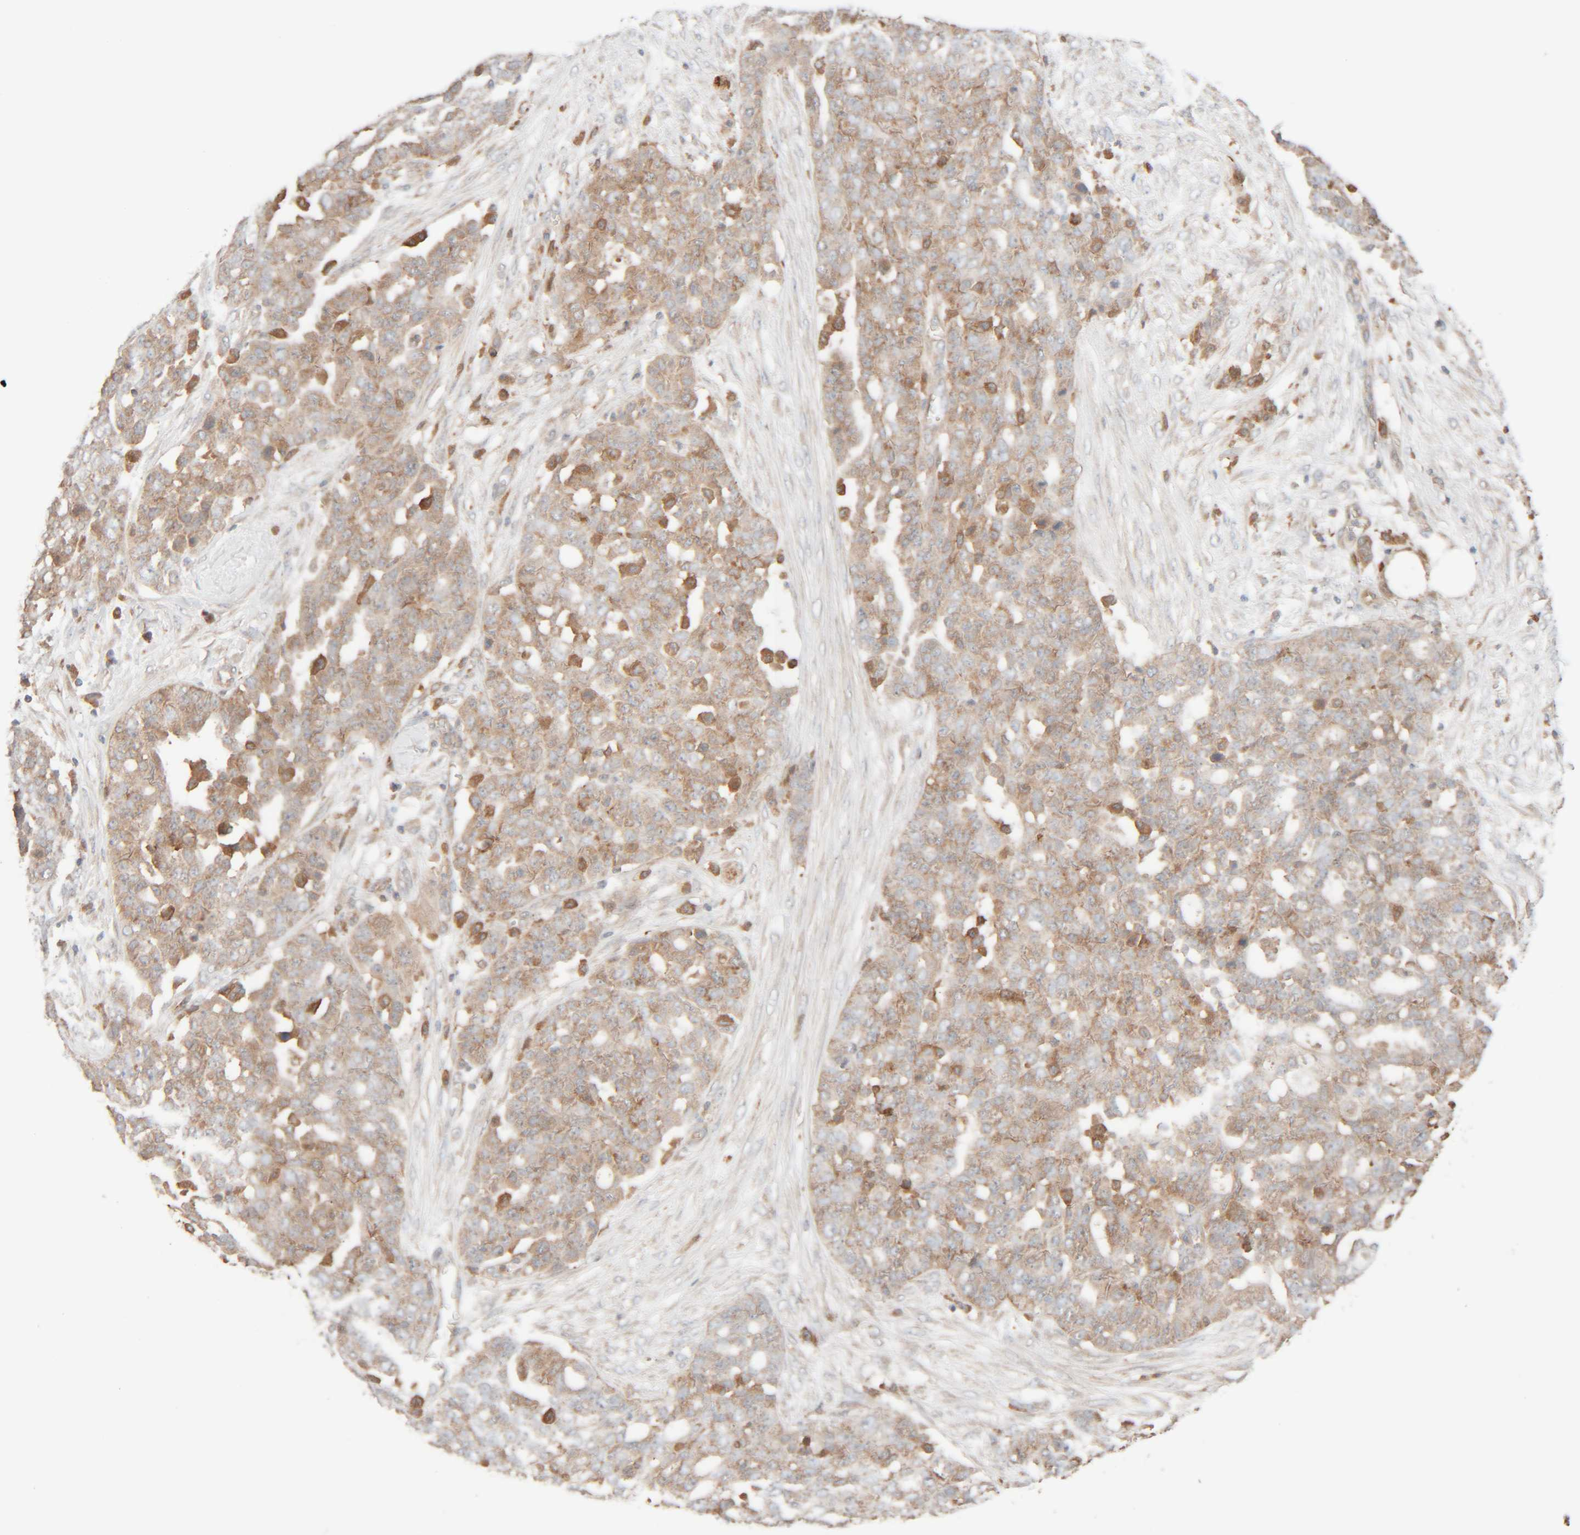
{"staining": {"intensity": "weak", "quantity": ">75%", "location": "cytoplasmic/membranous"}, "tissue": "ovarian cancer", "cell_type": "Tumor cells", "image_type": "cancer", "snomed": [{"axis": "morphology", "description": "Cystadenocarcinoma, serous, NOS"}, {"axis": "topography", "description": "Soft tissue"}, {"axis": "topography", "description": "Ovary"}], "caption": "Brown immunohistochemical staining in human serous cystadenocarcinoma (ovarian) demonstrates weak cytoplasmic/membranous positivity in approximately >75% of tumor cells.", "gene": "TMEM192", "patient": {"sex": "female", "age": 57}}